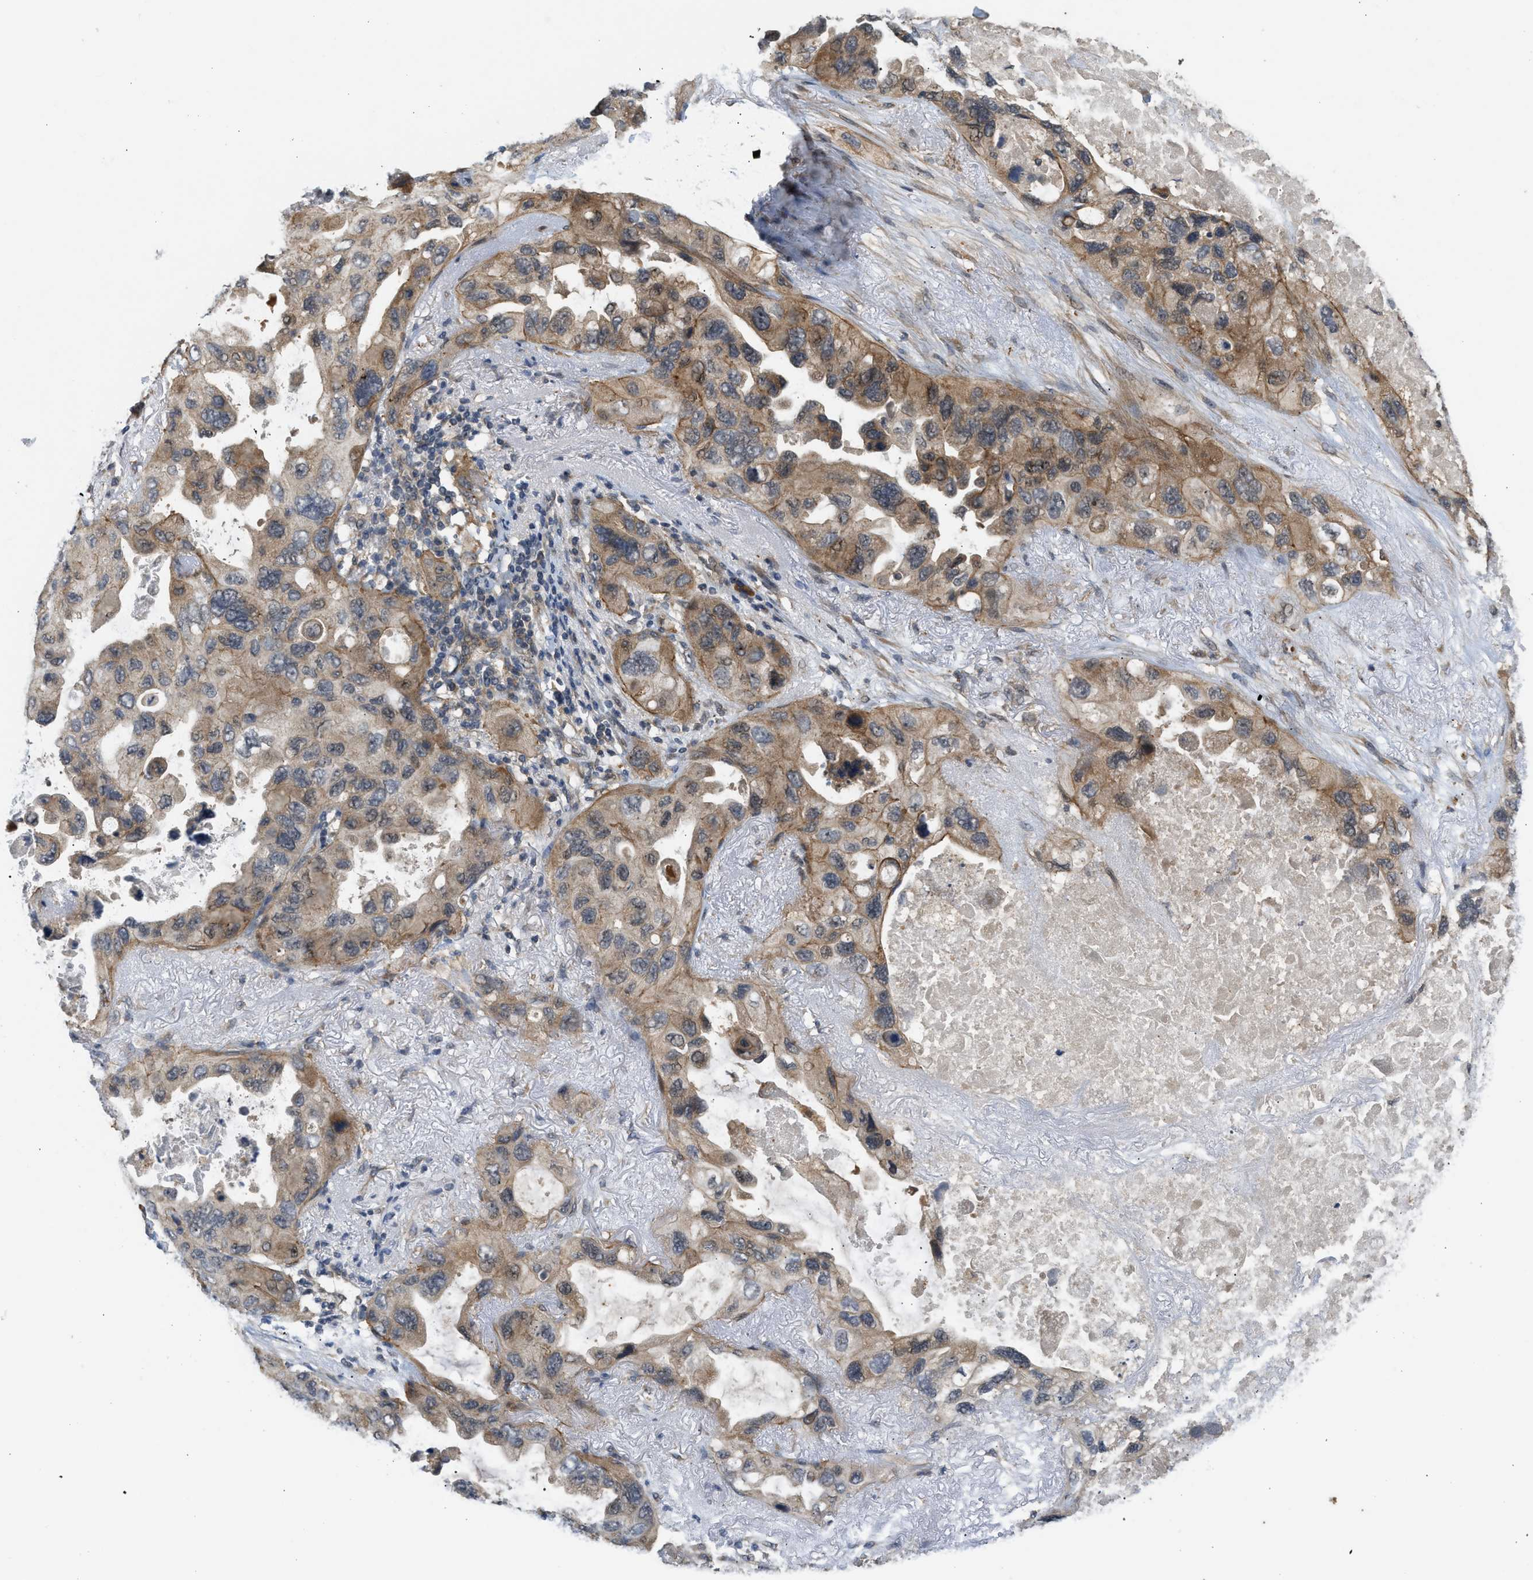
{"staining": {"intensity": "moderate", "quantity": ">75%", "location": "cytoplasmic/membranous"}, "tissue": "lung cancer", "cell_type": "Tumor cells", "image_type": "cancer", "snomed": [{"axis": "morphology", "description": "Squamous cell carcinoma, NOS"}, {"axis": "topography", "description": "Lung"}], "caption": "Immunohistochemistry staining of lung squamous cell carcinoma, which reveals medium levels of moderate cytoplasmic/membranous expression in approximately >75% of tumor cells indicating moderate cytoplasmic/membranous protein staining. The staining was performed using DAB (brown) for protein detection and nuclei were counterstained in hematoxylin (blue).", "gene": "ADCY8", "patient": {"sex": "female", "age": 73}}